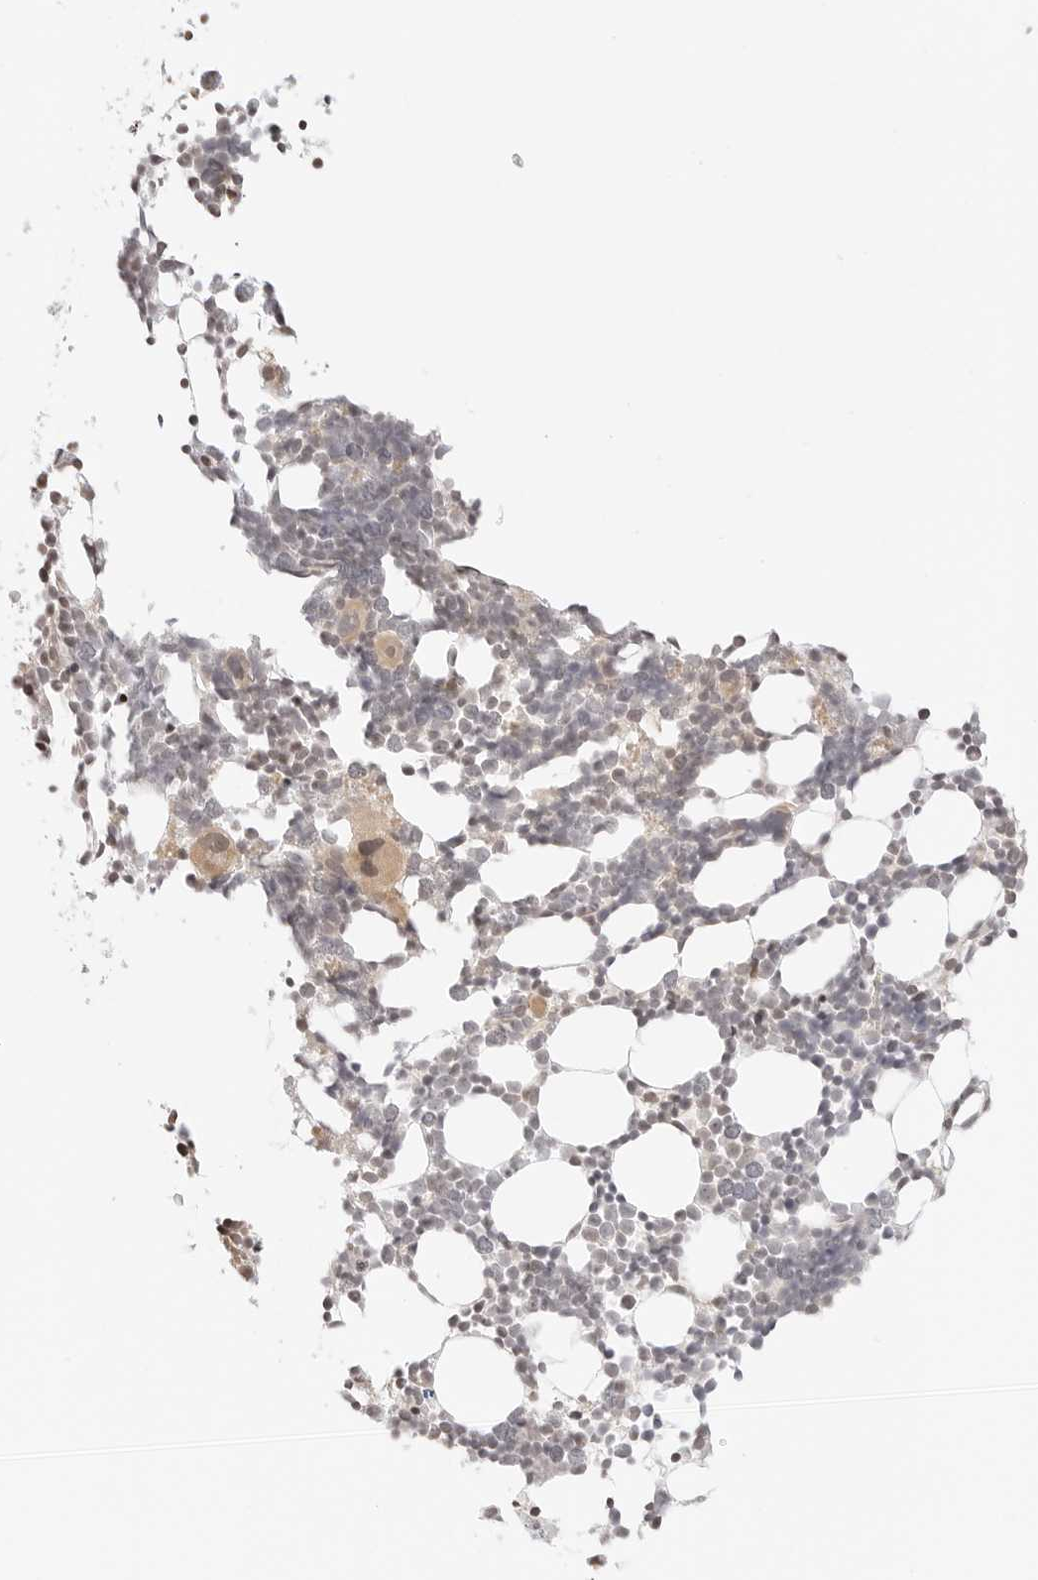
{"staining": {"intensity": "weak", "quantity": "25%-75%", "location": "nuclear"}, "tissue": "bone marrow", "cell_type": "Hematopoietic cells", "image_type": "normal", "snomed": [{"axis": "morphology", "description": "Normal tissue, NOS"}, {"axis": "morphology", "description": "Inflammation, NOS"}, {"axis": "topography", "description": "Bone marrow"}], "caption": "This histopathology image demonstrates normal bone marrow stained with immunohistochemistry (IHC) to label a protein in brown. The nuclear of hematopoietic cells show weak positivity for the protein. Nuclei are counter-stained blue.", "gene": "RPS6KL1", "patient": {"sex": "male", "age": 21}}